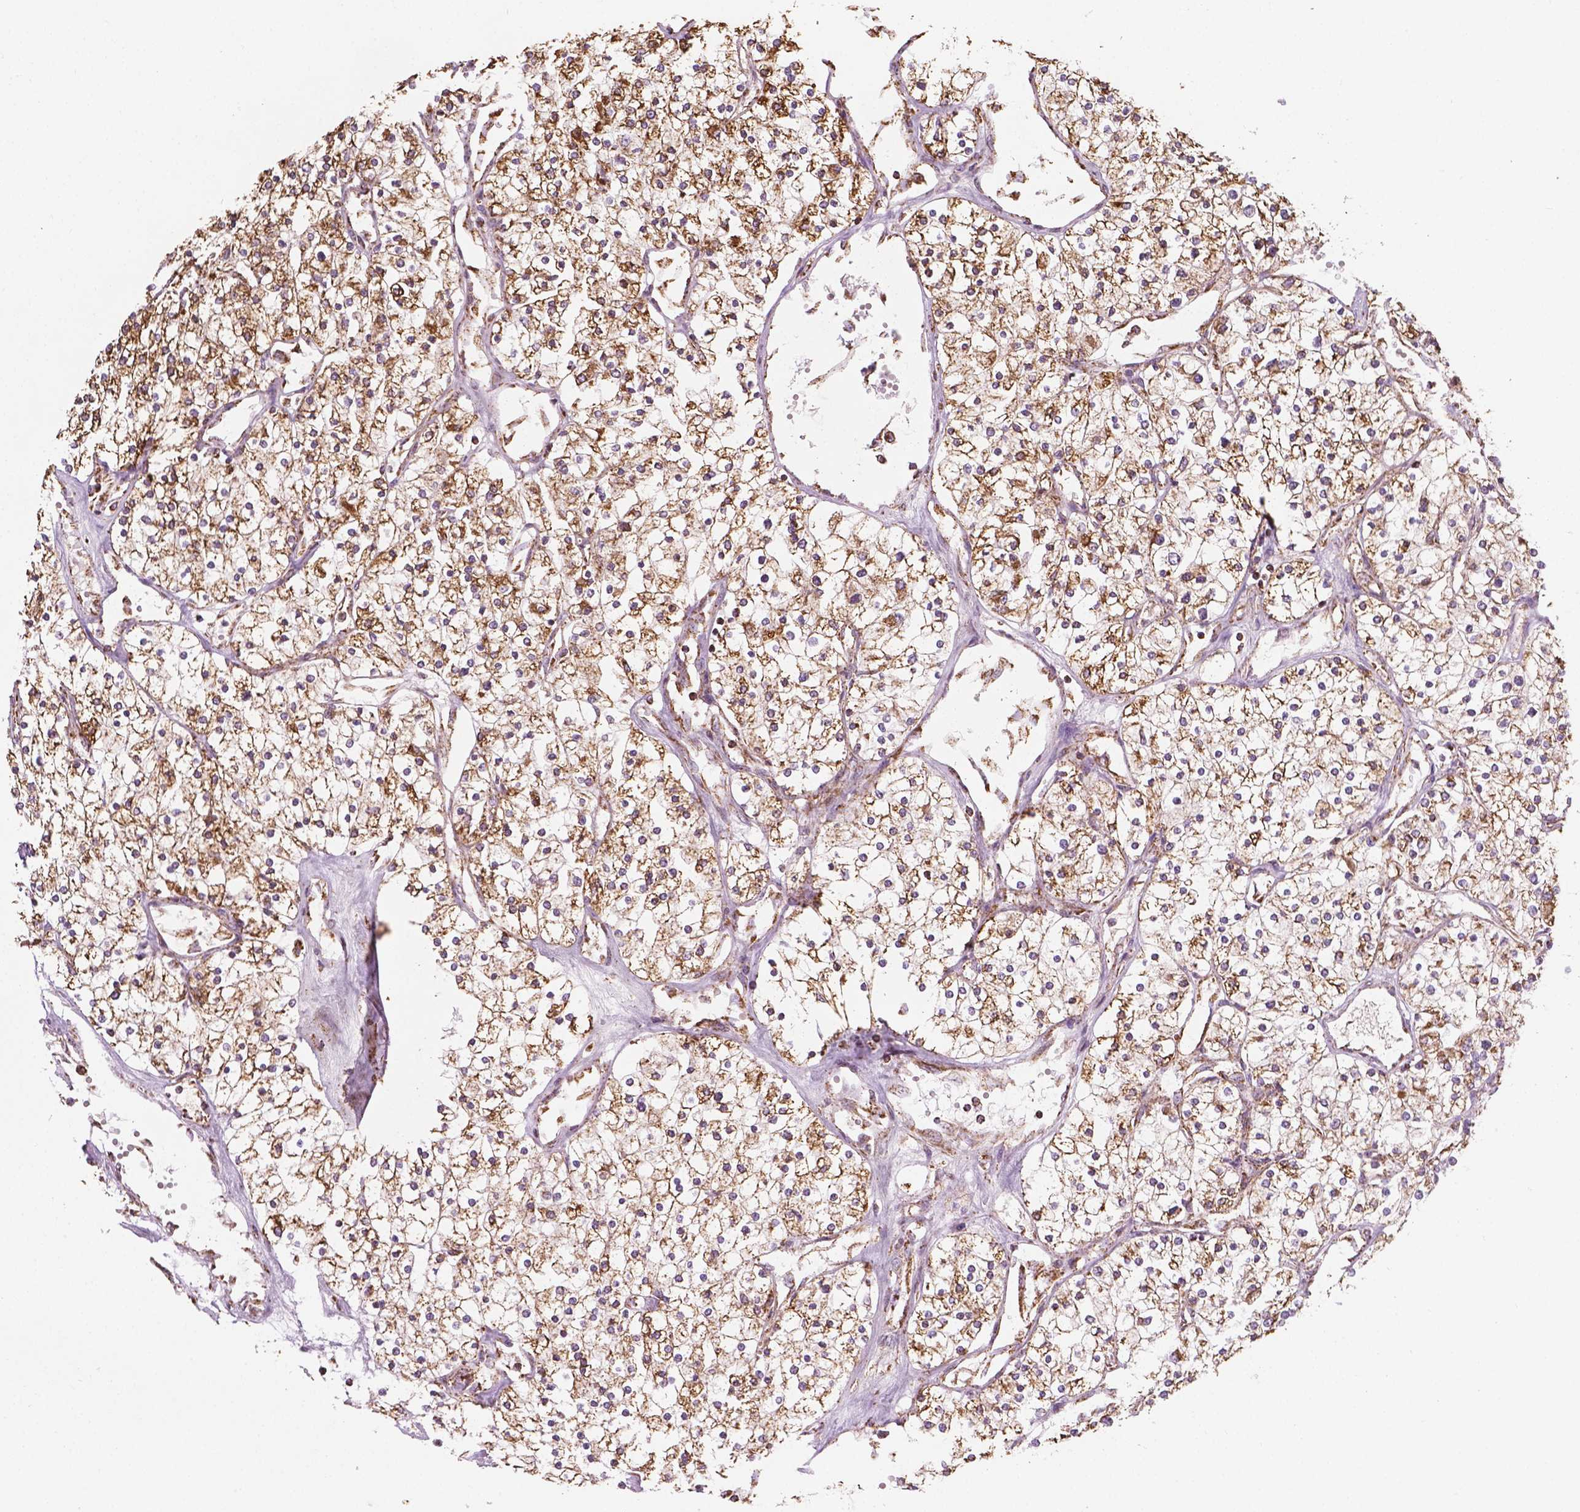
{"staining": {"intensity": "weak", "quantity": ">75%", "location": "cytoplasmic/membranous"}, "tissue": "renal cancer", "cell_type": "Tumor cells", "image_type": "cancer", "snomed": [{"axis": "morphology", "description": "Adenocarcinoma, NOS"}, {"axis": "topography", "description": "Kidney"}], "caption": "Immunohistochemistry (IHC) micrograph of renal adenocarcinoma stained for a protein (brown), which demonstrates low levels of weak cytoplasmic/membranous staining in about >75% of tumor cells.", "gene": "HS3ST3A1", "patient": {"sex": "male", "age": 80}}